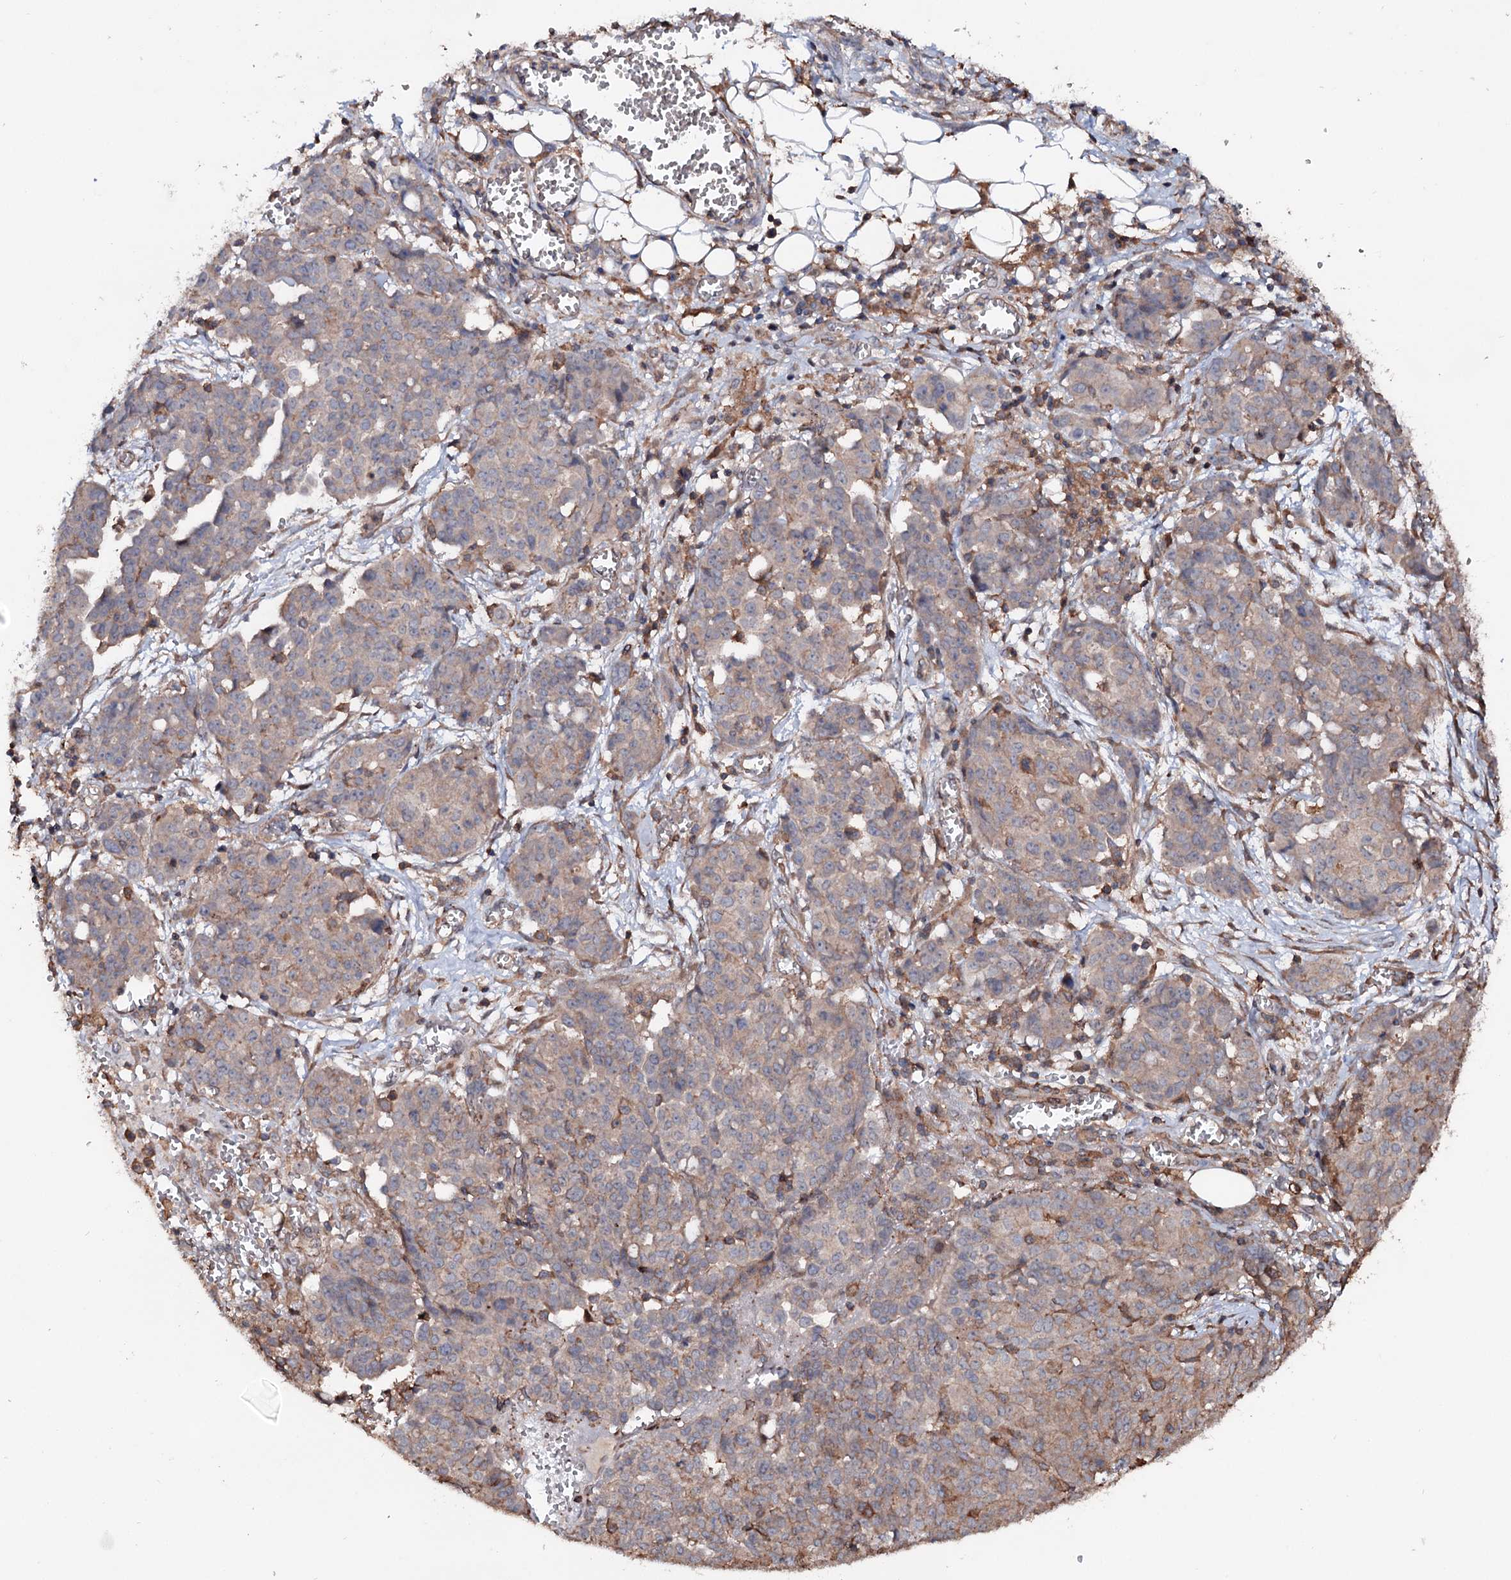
{"staining": {"intensity": "weak", "quantity": "<25%", "location": "cytoplasmic/membranous"}, "tissue": "ovarian cancer", "cell_type": "Tumor cells", "image_type": "cancer", "snomed": [{"axis": "morphology", "description": "Cystadenocarcinoma, serous, NOS"}, {"axis": "topography", "description": "Soft tissue"}, {"axis": "topography", "description": "Ovary"}], "caption": "Immunohistochemistry (IHC) histopathology image of neoplastic tissue: ovarian serous cystadenocarcinoma stained with DAB exhibits no significant protein staining in tumor cells.", "gene": "GRIP1", "patient": {"sex": "female", "age": 57}}